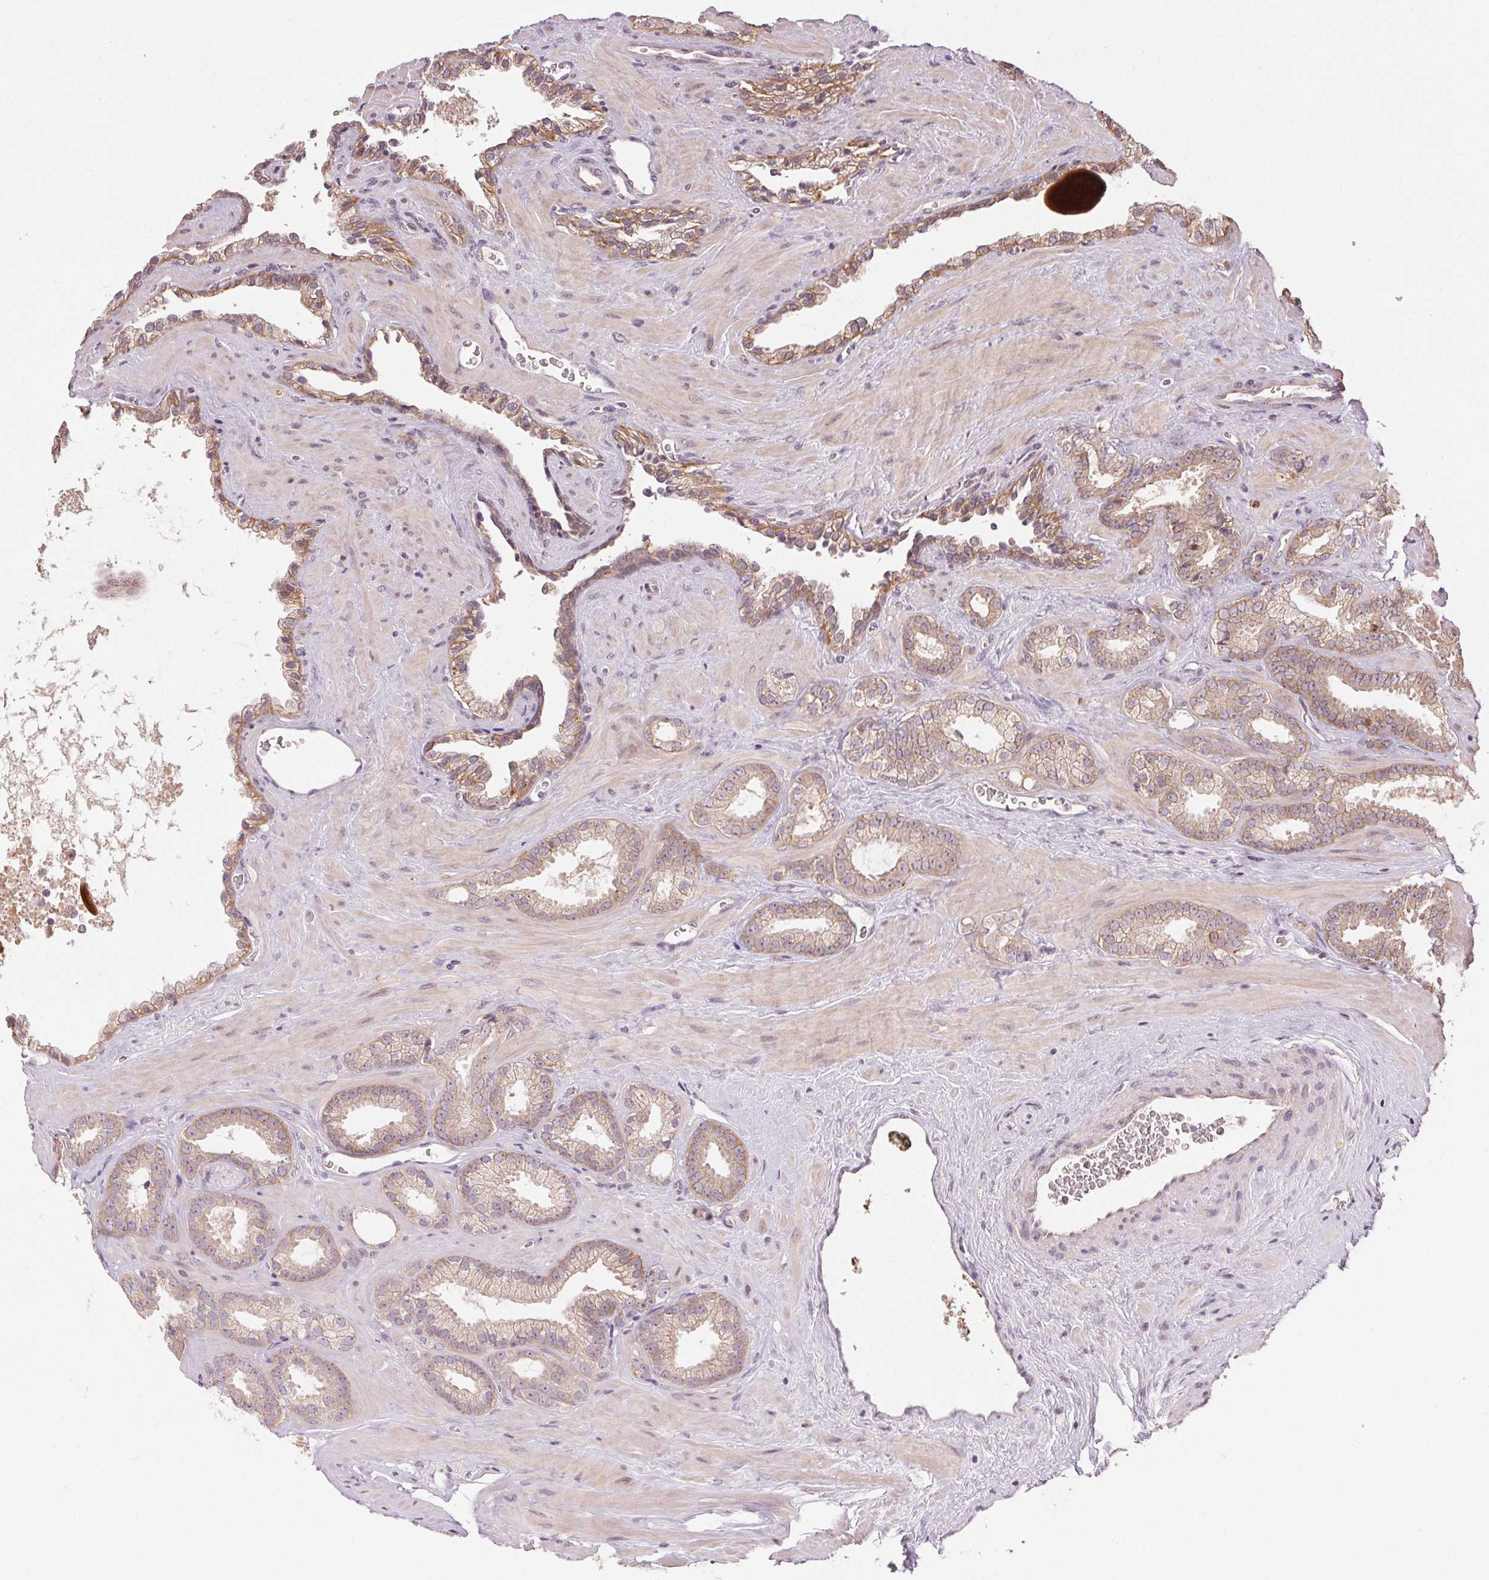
{"staining": {"intensity": "weak", "quantity": ">75%", "location": "cytoplasmic/membranous"}, "tissue": "prostate cancer", "cell_type": "Tumor cells", "image_type": "cancer", "snomed": [{"axis": "morphology", "description": "Adenocarcinoma, Low grade"}, {"axis": "topography", "description": "Prostate"}], "caption": "About >75% of tumor cells in human prostate cancer (low-grade adenocarcinoma) reveal weak cytoplasmic/membranous protein staining as visualized by brown immunohistochemical staining.", "gene": "ATP1B3", "patient": {"sex": "male", "age": 62}}